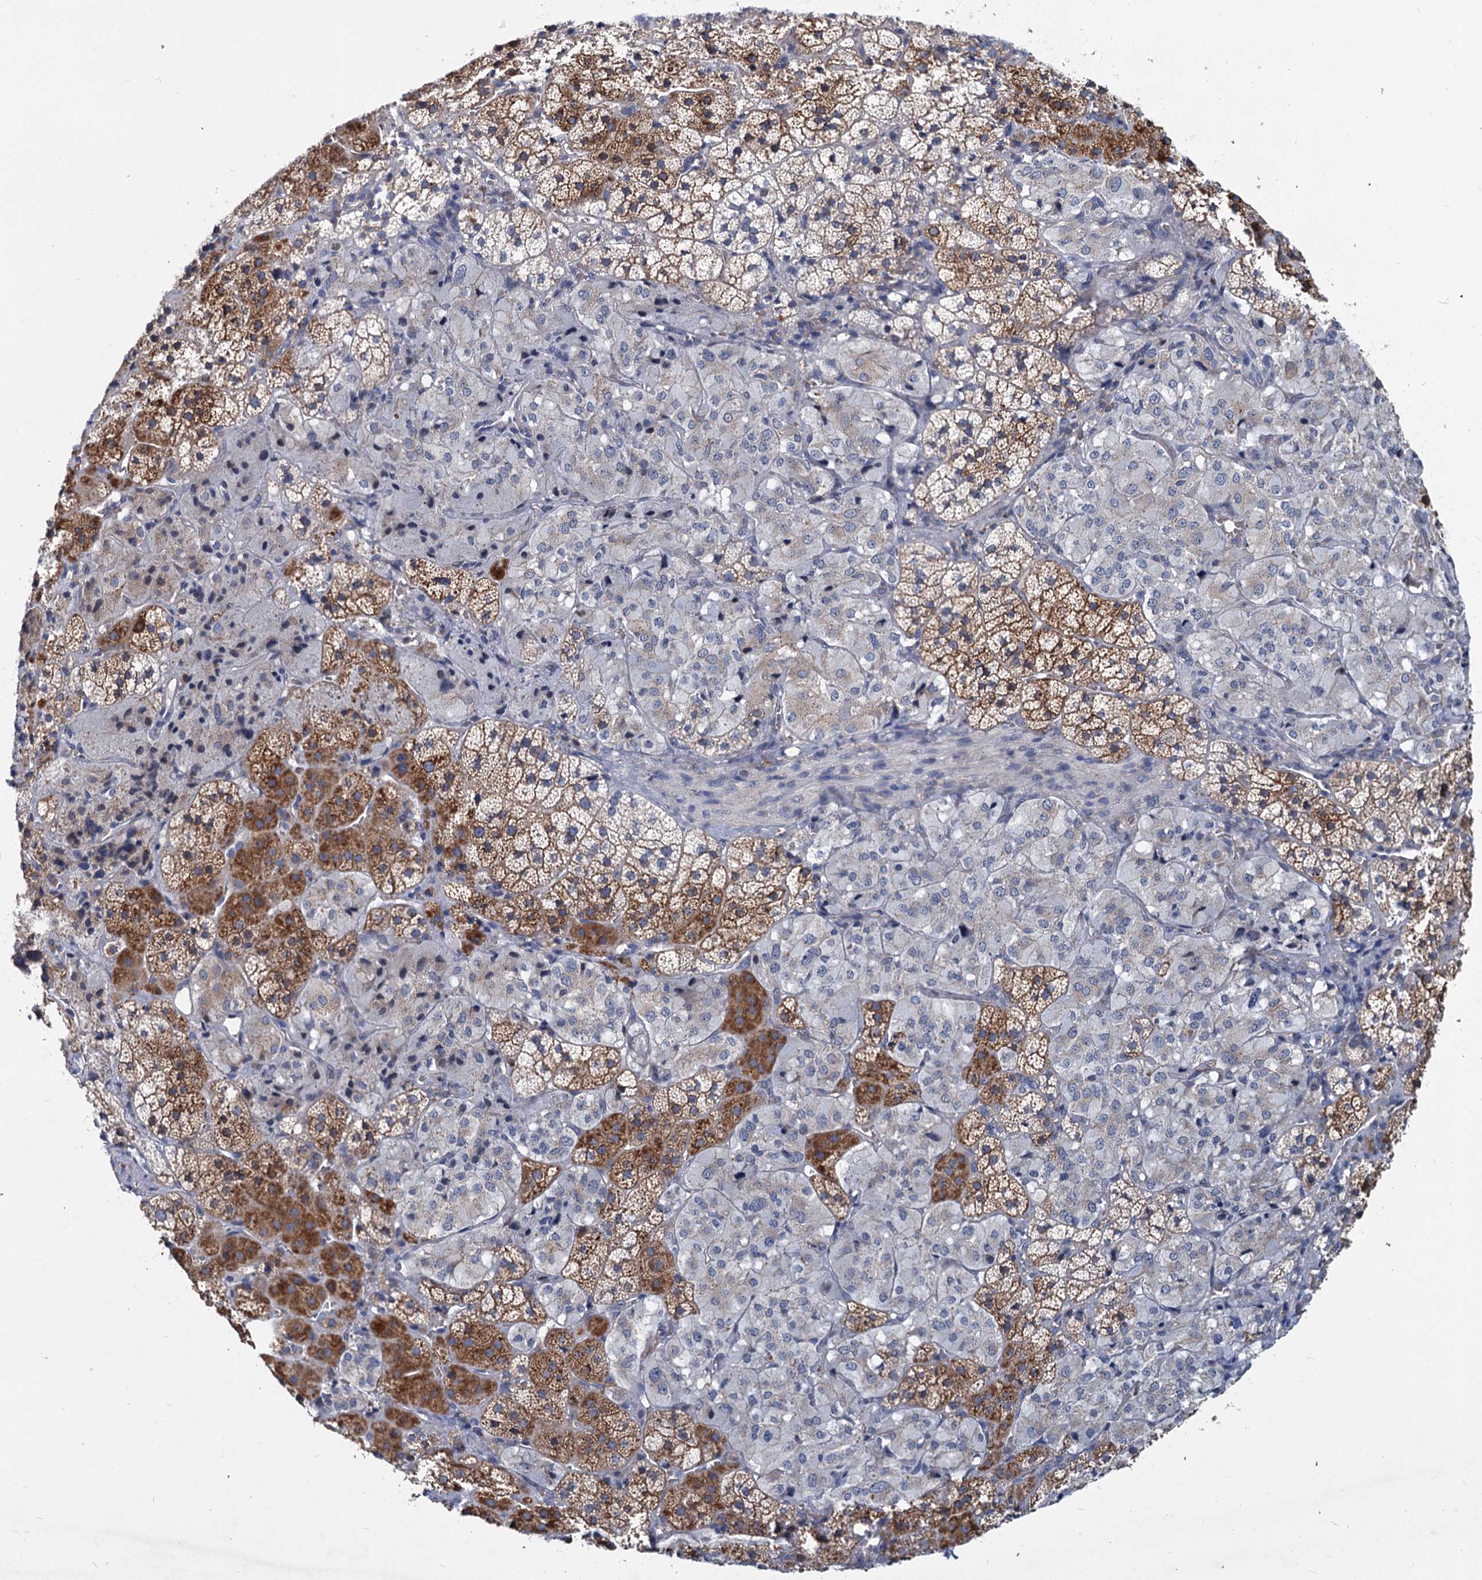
{"staining": {"intensity": "strong", "quantity": "25%-75%", "location": "cytoplasmic/membranous"}, "tissue": "adrenal gland", "cell_type": "Glandular cells", "image_type": "normal", "snomed": [{"axis": "morphology", "description": "Normal tissue, NOS"}, {"axis": "topography", "description": "Adrenal gland"}], "caption": "Immunohistochemistry (IHC) (DAB) staining of normal adrenal gland reveals strong cytoplasmic/membranous protein positivity in approximately 25%-75% of glandular cells.", "gene": "LRCH4", "patient": {"sex": "female", "age": 44}}